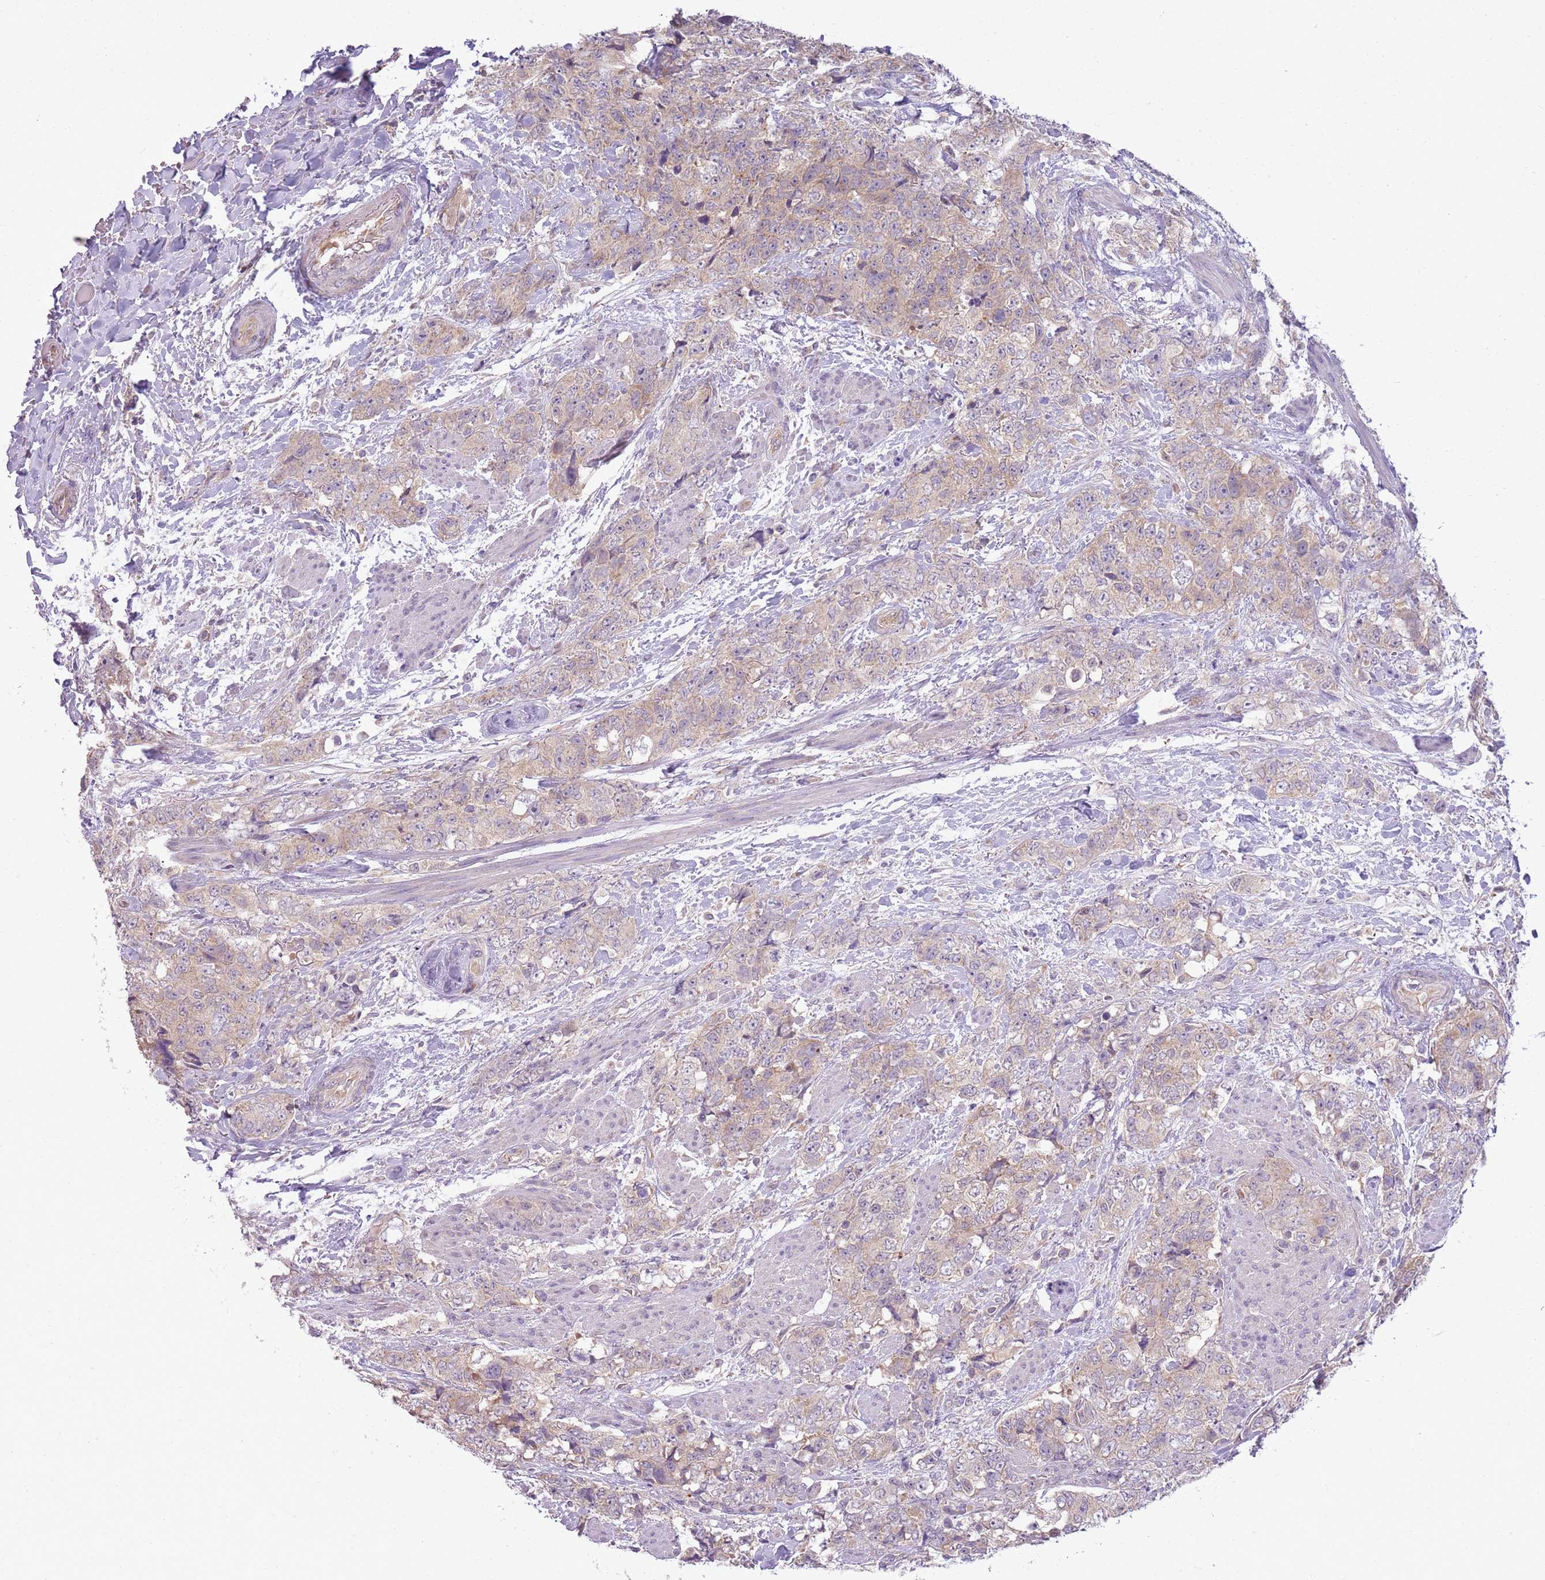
{"staining": {"intensity": "weak", "quantity": "25%-75%", "location": "cytoplasmic/membranous"}, "tissue": "urothelial cancer", "cell_type": "Tumor cells", "image_type": "cancer", "snomed": [{"axis": "morphology", "description": "Urothelial carcinoma, High grade"}, {"axis": "topography", "description": "Urinary bladder"}], "caption": "Immunohistochemical staining of urothelial carcinoma (high-grade) reveals low levels of weak cytoplasmic/membranous protein expression in approximately 25%-75% of tumor cells.", "gene": "SKOR2", "patient": {"sex": "female", "age": 78}}